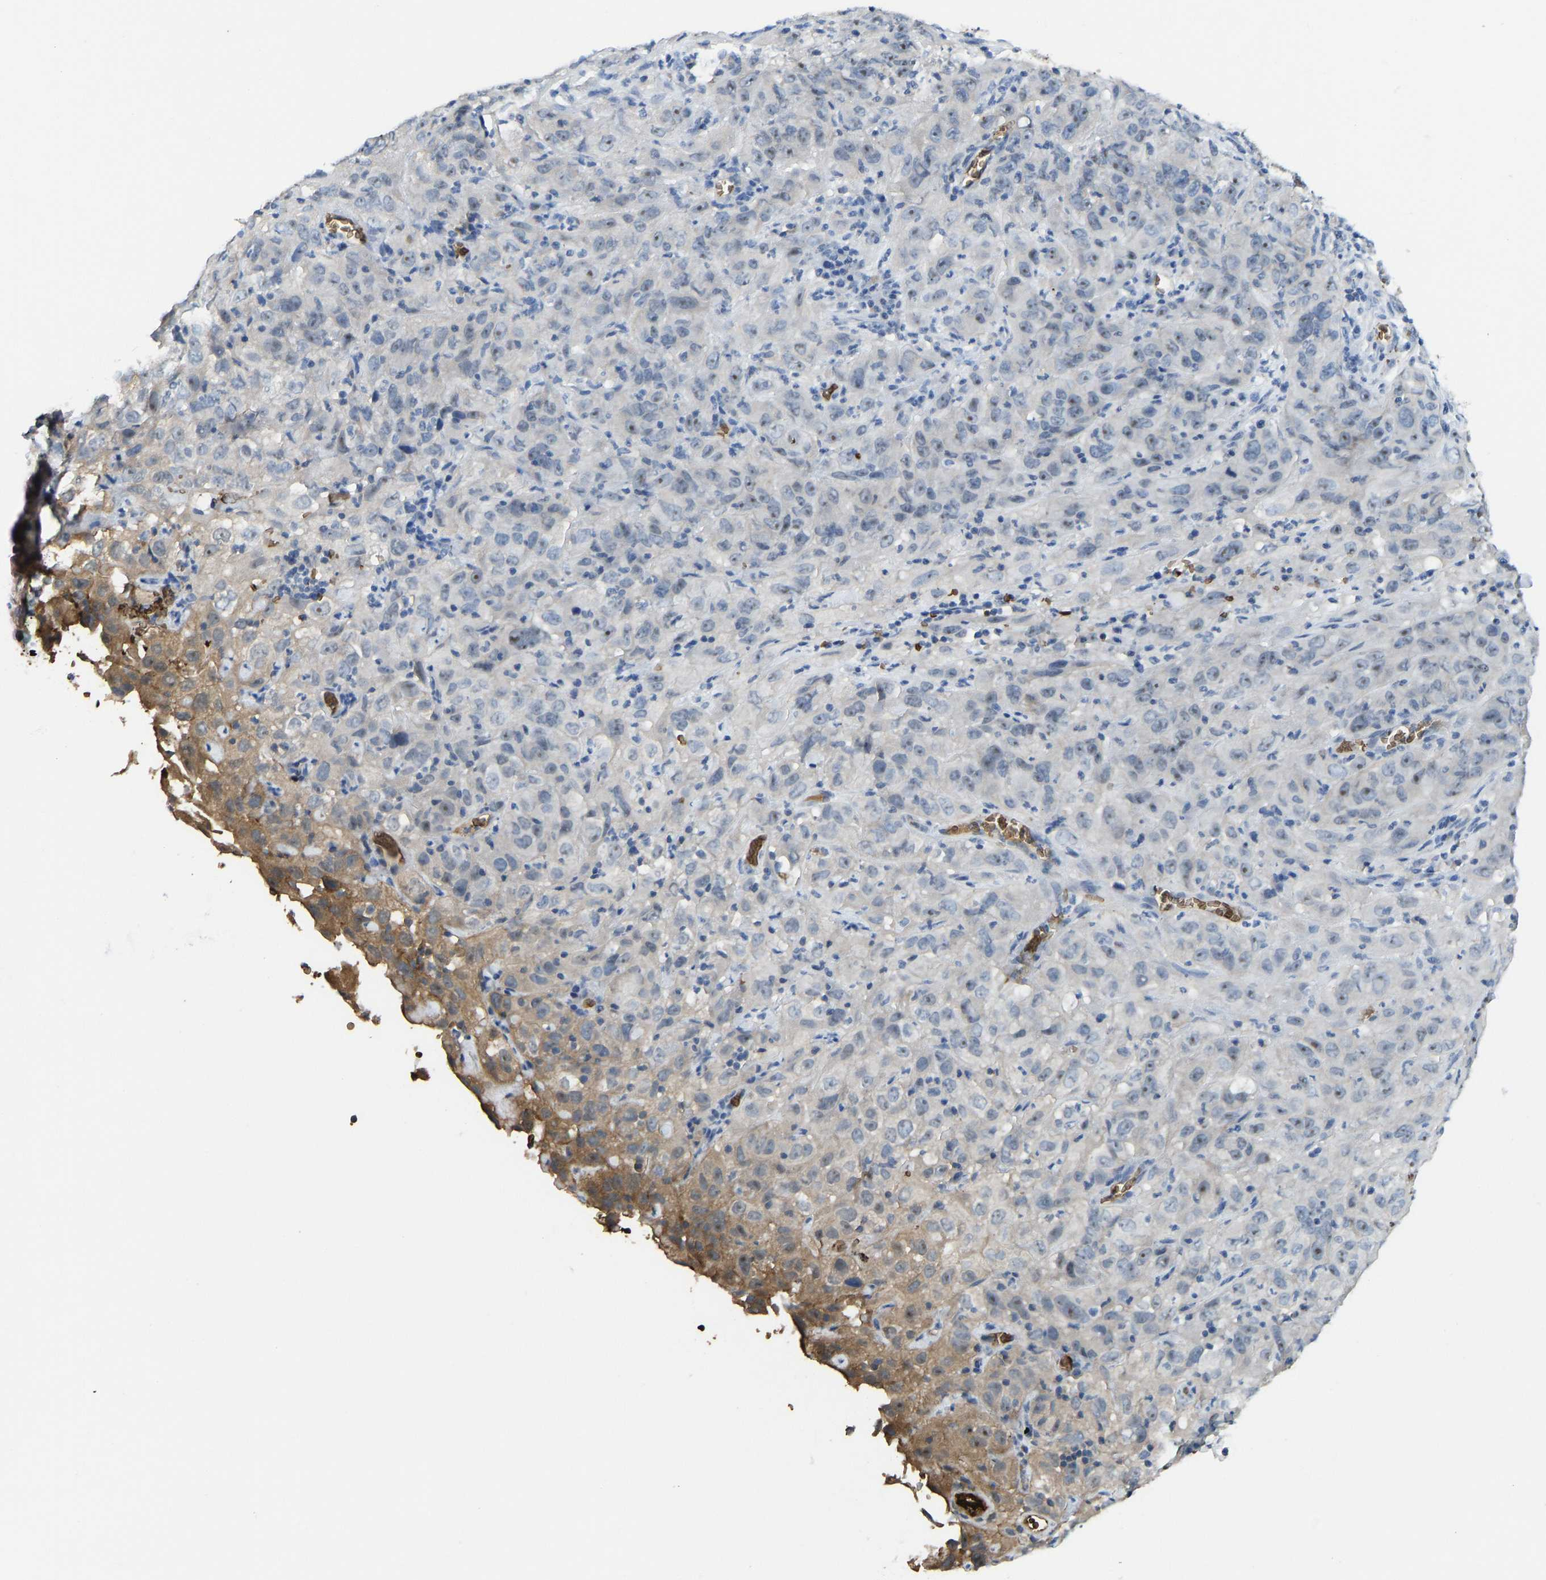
{"staining": {"intensity": "moderate", "quantity": "<25%", "location": "cytoplasmic/membranous"}, "tissue": "cervical cancer", "cell_type": "Tumor cells", "image_type": "cancer", "snomed": [{"axis": "morphology", "description": "Squamous cell carcinoma, NOS"}, {"axis": "topography", "description": "Cervix"}], "caption": "Approximately <25% of tumor cells in cervical cancer reveal moderate cytoplasmic/membranous protein expression as visualized by brown immunohistochemical staining.", "gene": "PIGS", "patient": {"sex": "female", "age": 32}}